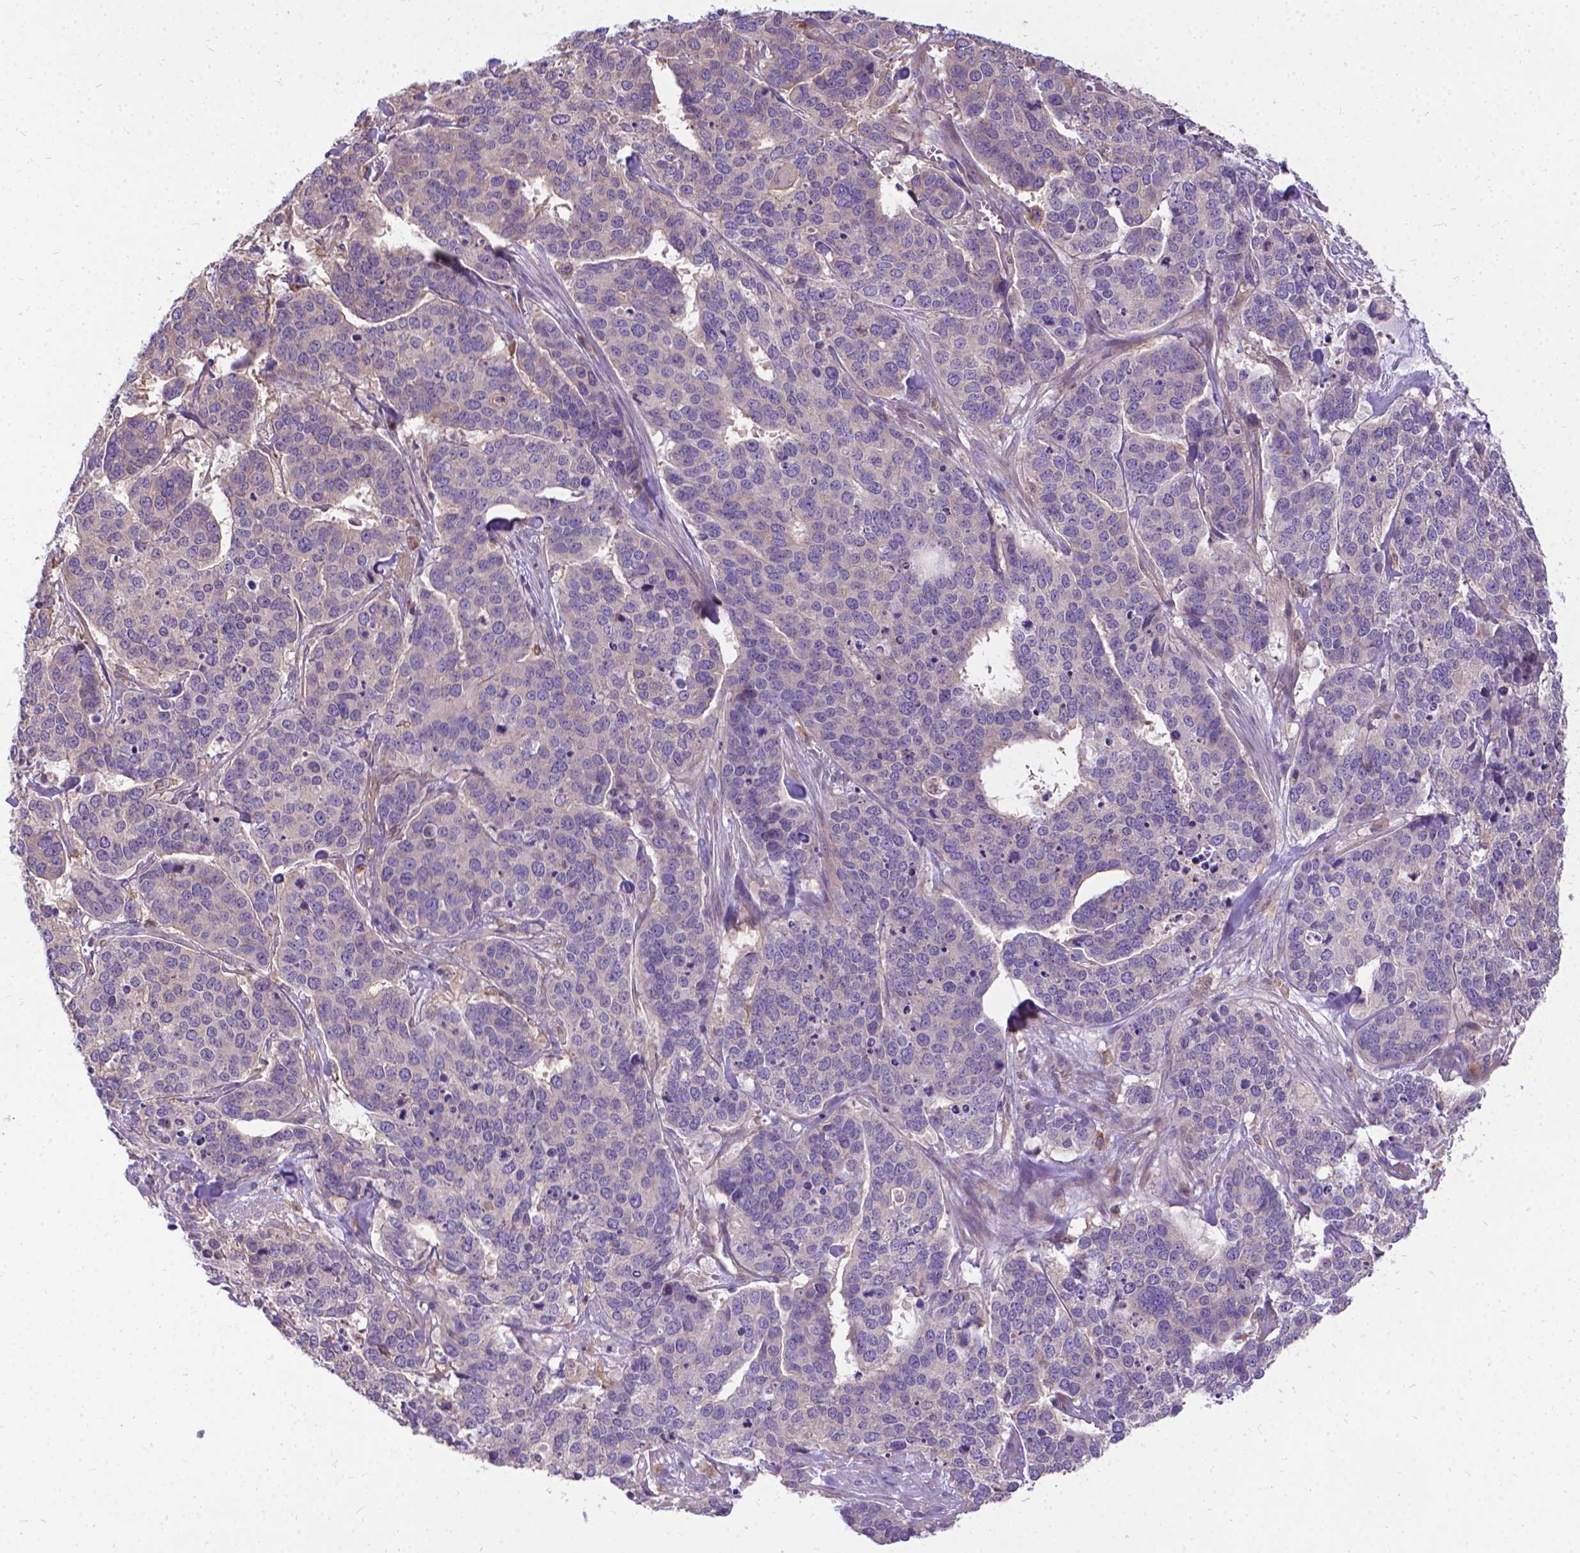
{"staining": {"intensity": "negative", "quantity": "none", "location": "none"}, "tissue": "ovarian cancer", "cell_type": "Tumor cells", "image_type": "cancer", "snomed": [{"axis": "morphology", "description": "Carcinoma, endometroid"}, {"axis": "topography", "description": "Ovary"}], "caption": "This is a photomicrograph of immunohistochemistry (IHC) staining of ovarian cancer, which shows no staining in tumor cells.", "gene": "CFAP299", "patient": {"sex": "female", "age": 65}}